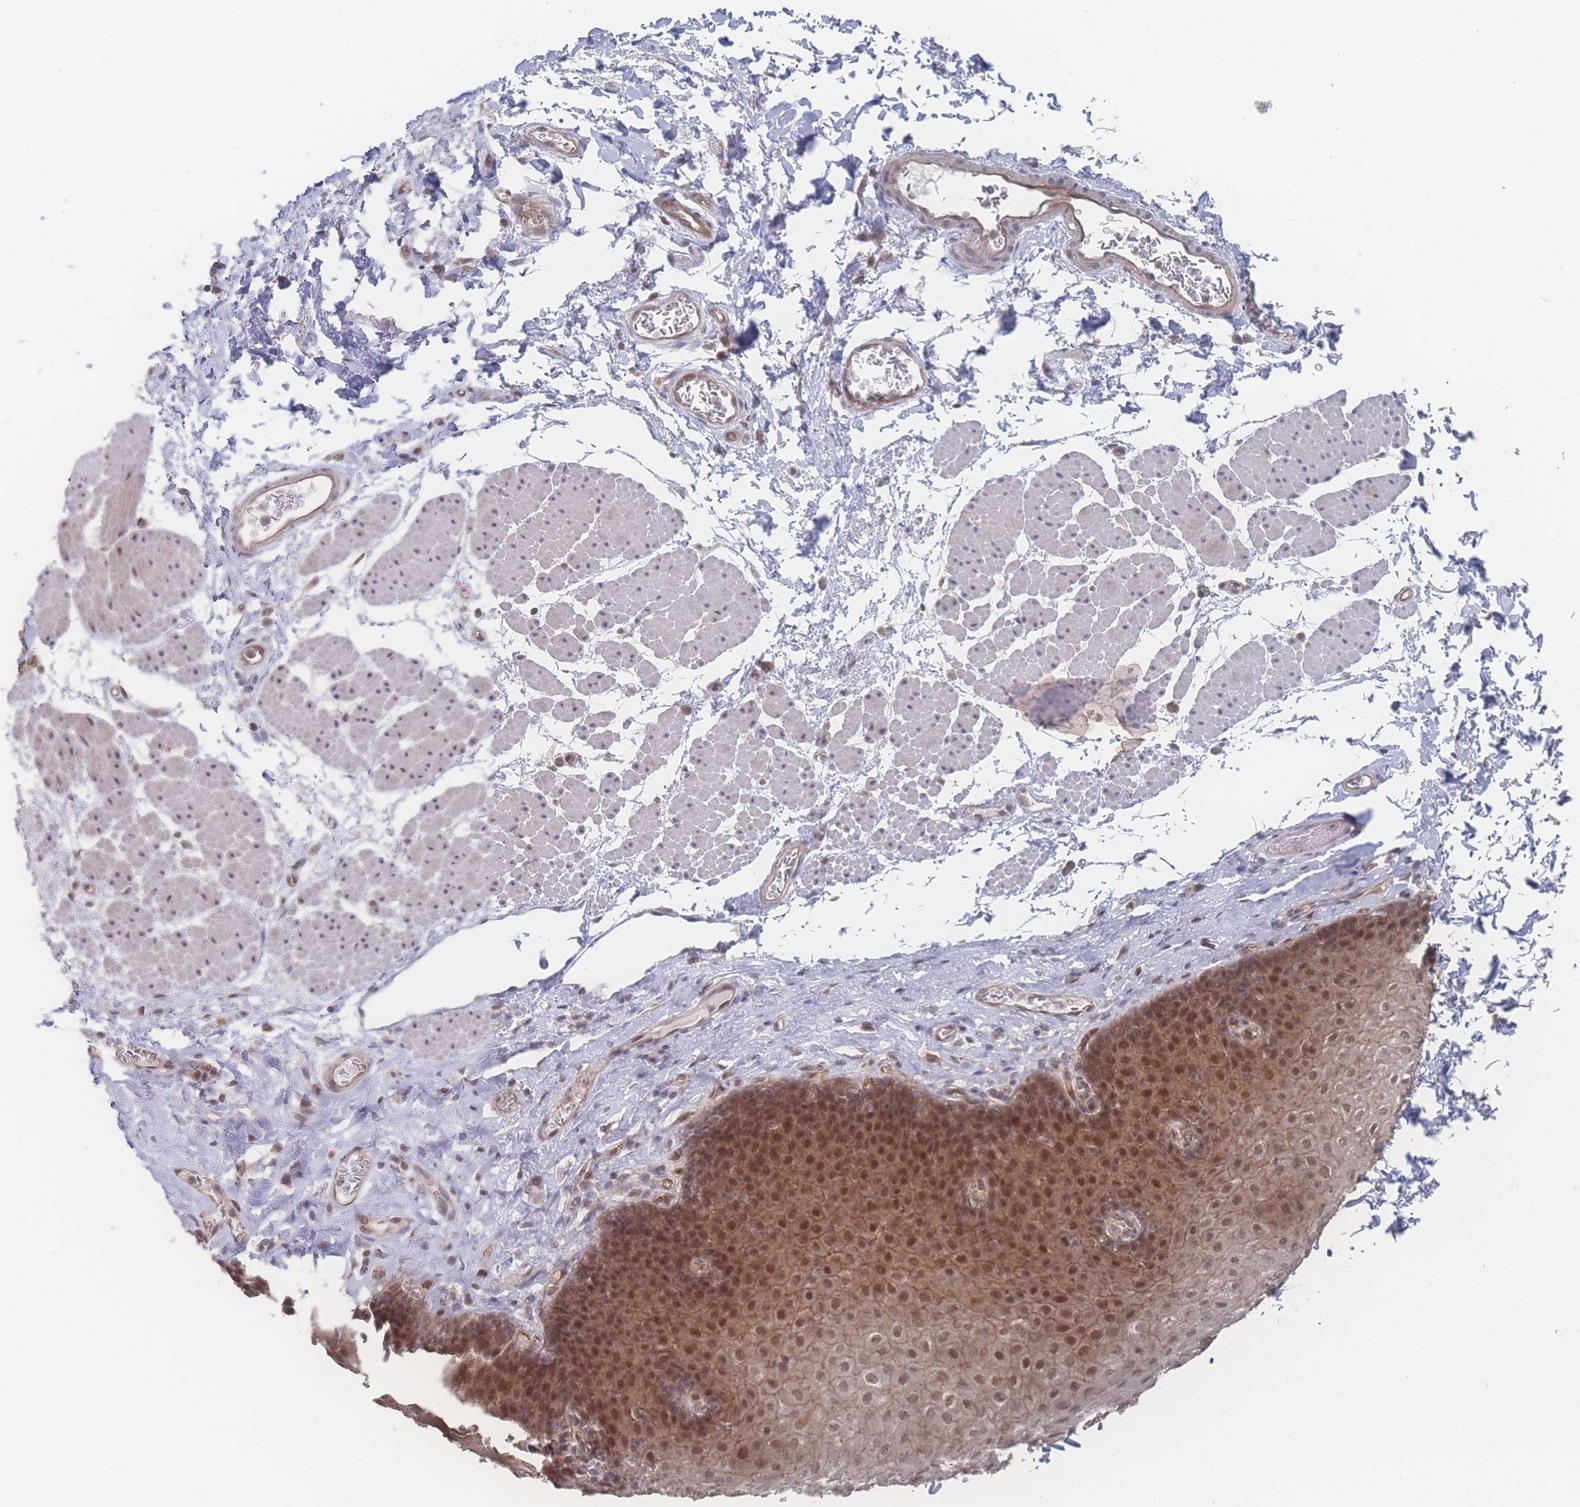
{"staining": {"intensity": "moderate", "quantity": ">75%", "location": "cytoplasmic/membranous,nuclear"}, "tissue": "esophagus", "cell_type": "Squamous epithelial cells", "image_type": "normal", "snomed": [{"axis": "morphology", "description": "Normal tissue, NOS"}, {"axis": "topography", "description": "Esophagus"}], "caption": "Moderate cytoplasmic/membranous,nuclear protein staining is appreciated in approximately >75% of squamous epithelial cells in esophagus. (DAB (3,3'-diaminobenzidine) IHC with brightfield microscopy, high magnification).", "gene": "NBEAL1", "patient": {"sex": "female", "age": 66}}